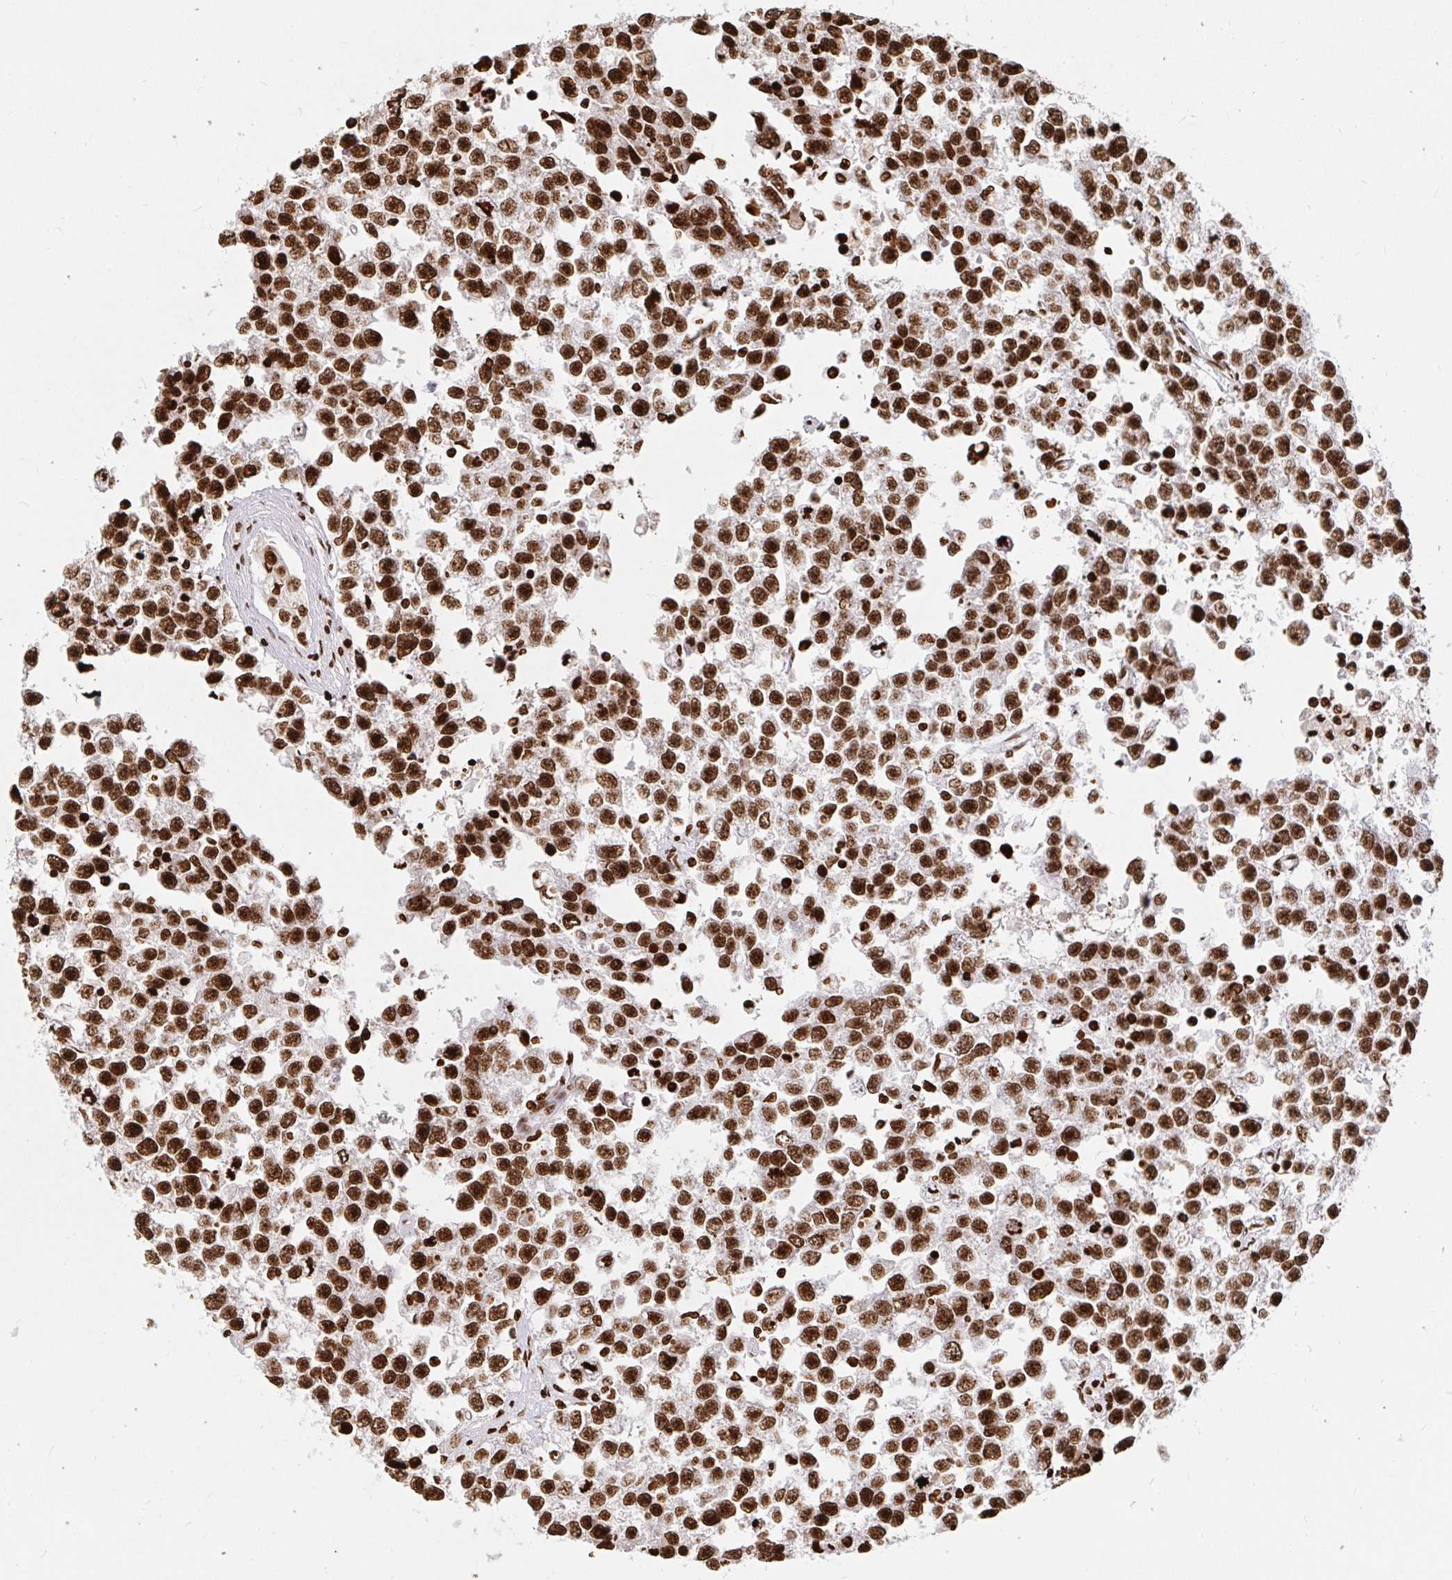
{"staining": {"intensity": "strong", "quantity": ">75%", "location": "nuclear"}, "tissue": "testis cancer", "cell_type": "Tumor cells", "image_type": "cancer", "snomed": [{"axis": "morphology", "description": "Seminoma, NOS"}, {"axis": "topography", "description": "Testis"}], "caption": "Protein analysis of testis seminoma tissue displays strong nuclear expression in approximately >75% of tumor cells. Immunohistochemistry (ihc) stains the protein in brown and the nuclei are stained blue.", "gene": "H2BC5", "patient": {"sex": "male", "age": 26}}